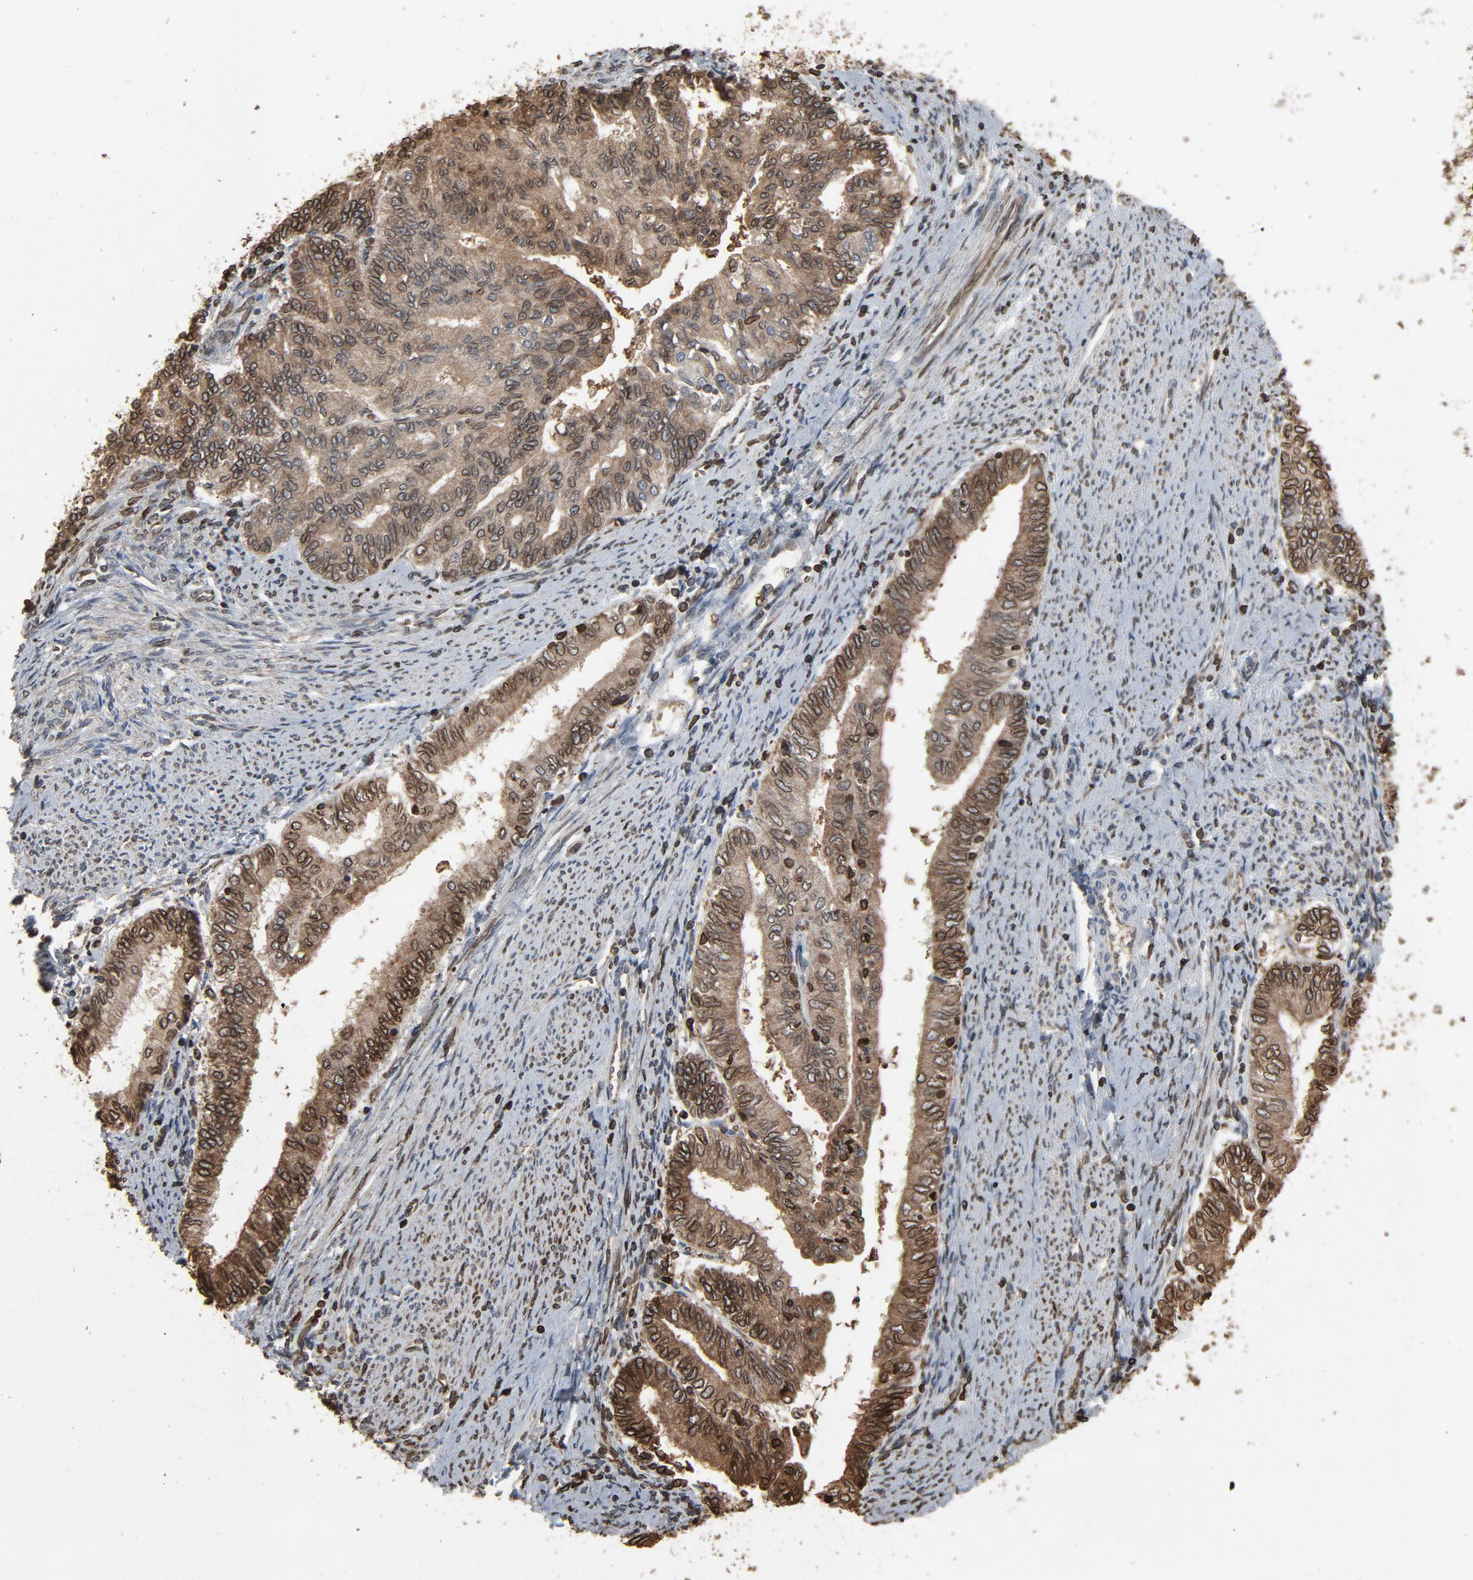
{"staining": {"intensity": "weak", "quantity": ">75%", "location": "cytoplasmic/membranous,nuclear"}, "tissue": "endometrial cancer", "cell_type": "Tumor cells", "image_type": "cancer", "snomed": [{"axis": "morphology", "description": "Adenocarcinoma, NOS"}, {"axis": "topography", "description": "Endometrium"}], "caption": "A brown stain labels weak cytoplasmic/membranous and nuclear positivity of a protein in human endometrial cancer tumor cells.", "gene": "UBE2D1", "patient": {"sex": "female", "age": 66}}